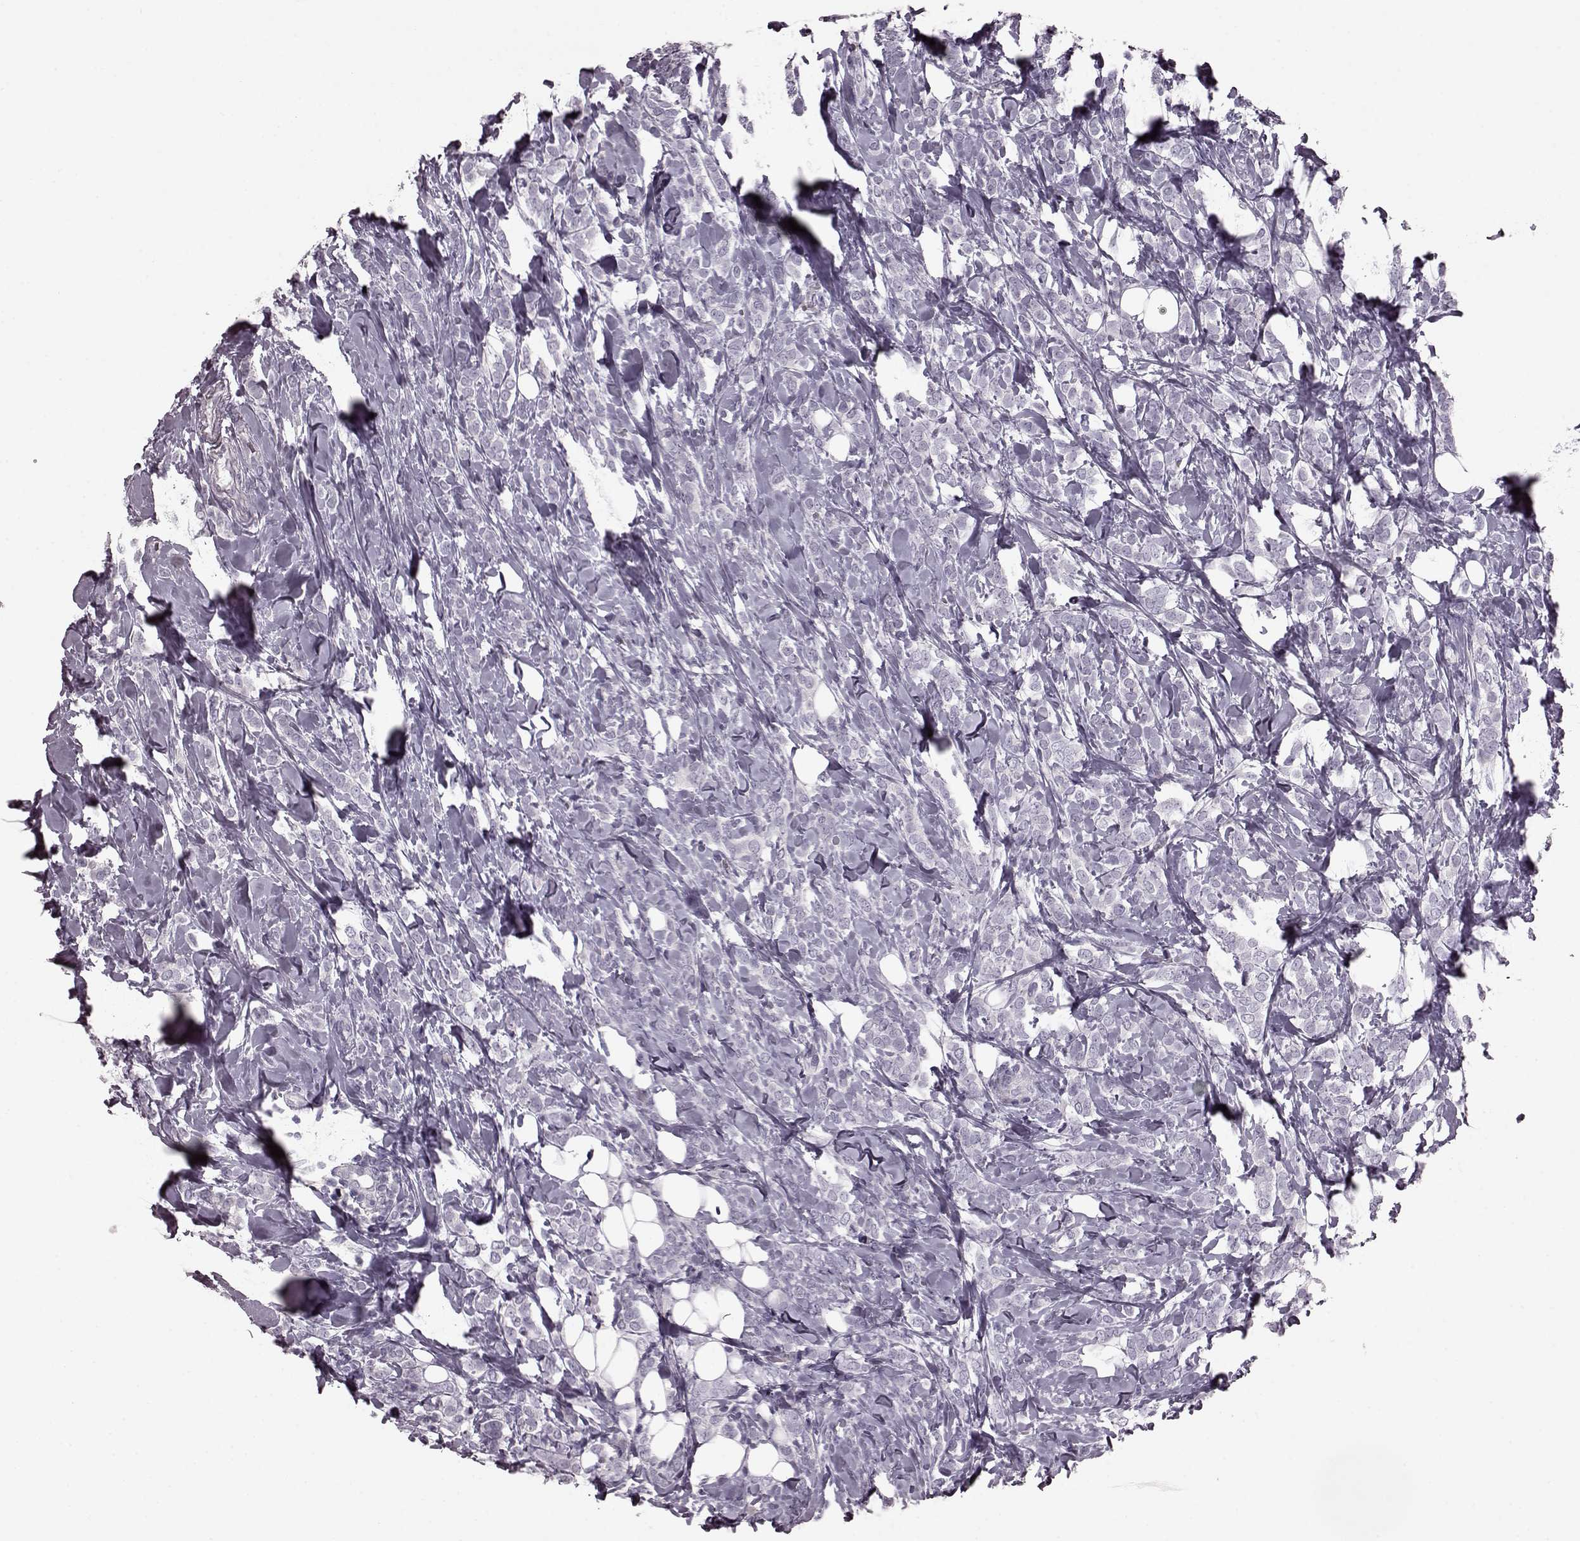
{"staining": {"intensity": "negative", "quantity": "none", "location": "none"}, "tissue": "breast cancer", "cell_type": "Tumor cells", "image_type": "cancer", "snomed": [{"axis": "morphology", "description": "Lobular carcinoma"}, {"axis": "topography", "description": "Breast"}], "caption": "The histopathology image reveals no staining of tumor cells in breast cancer.", "gene": "CRYBA2", "patient": {"sex": "female", "age": 49}}